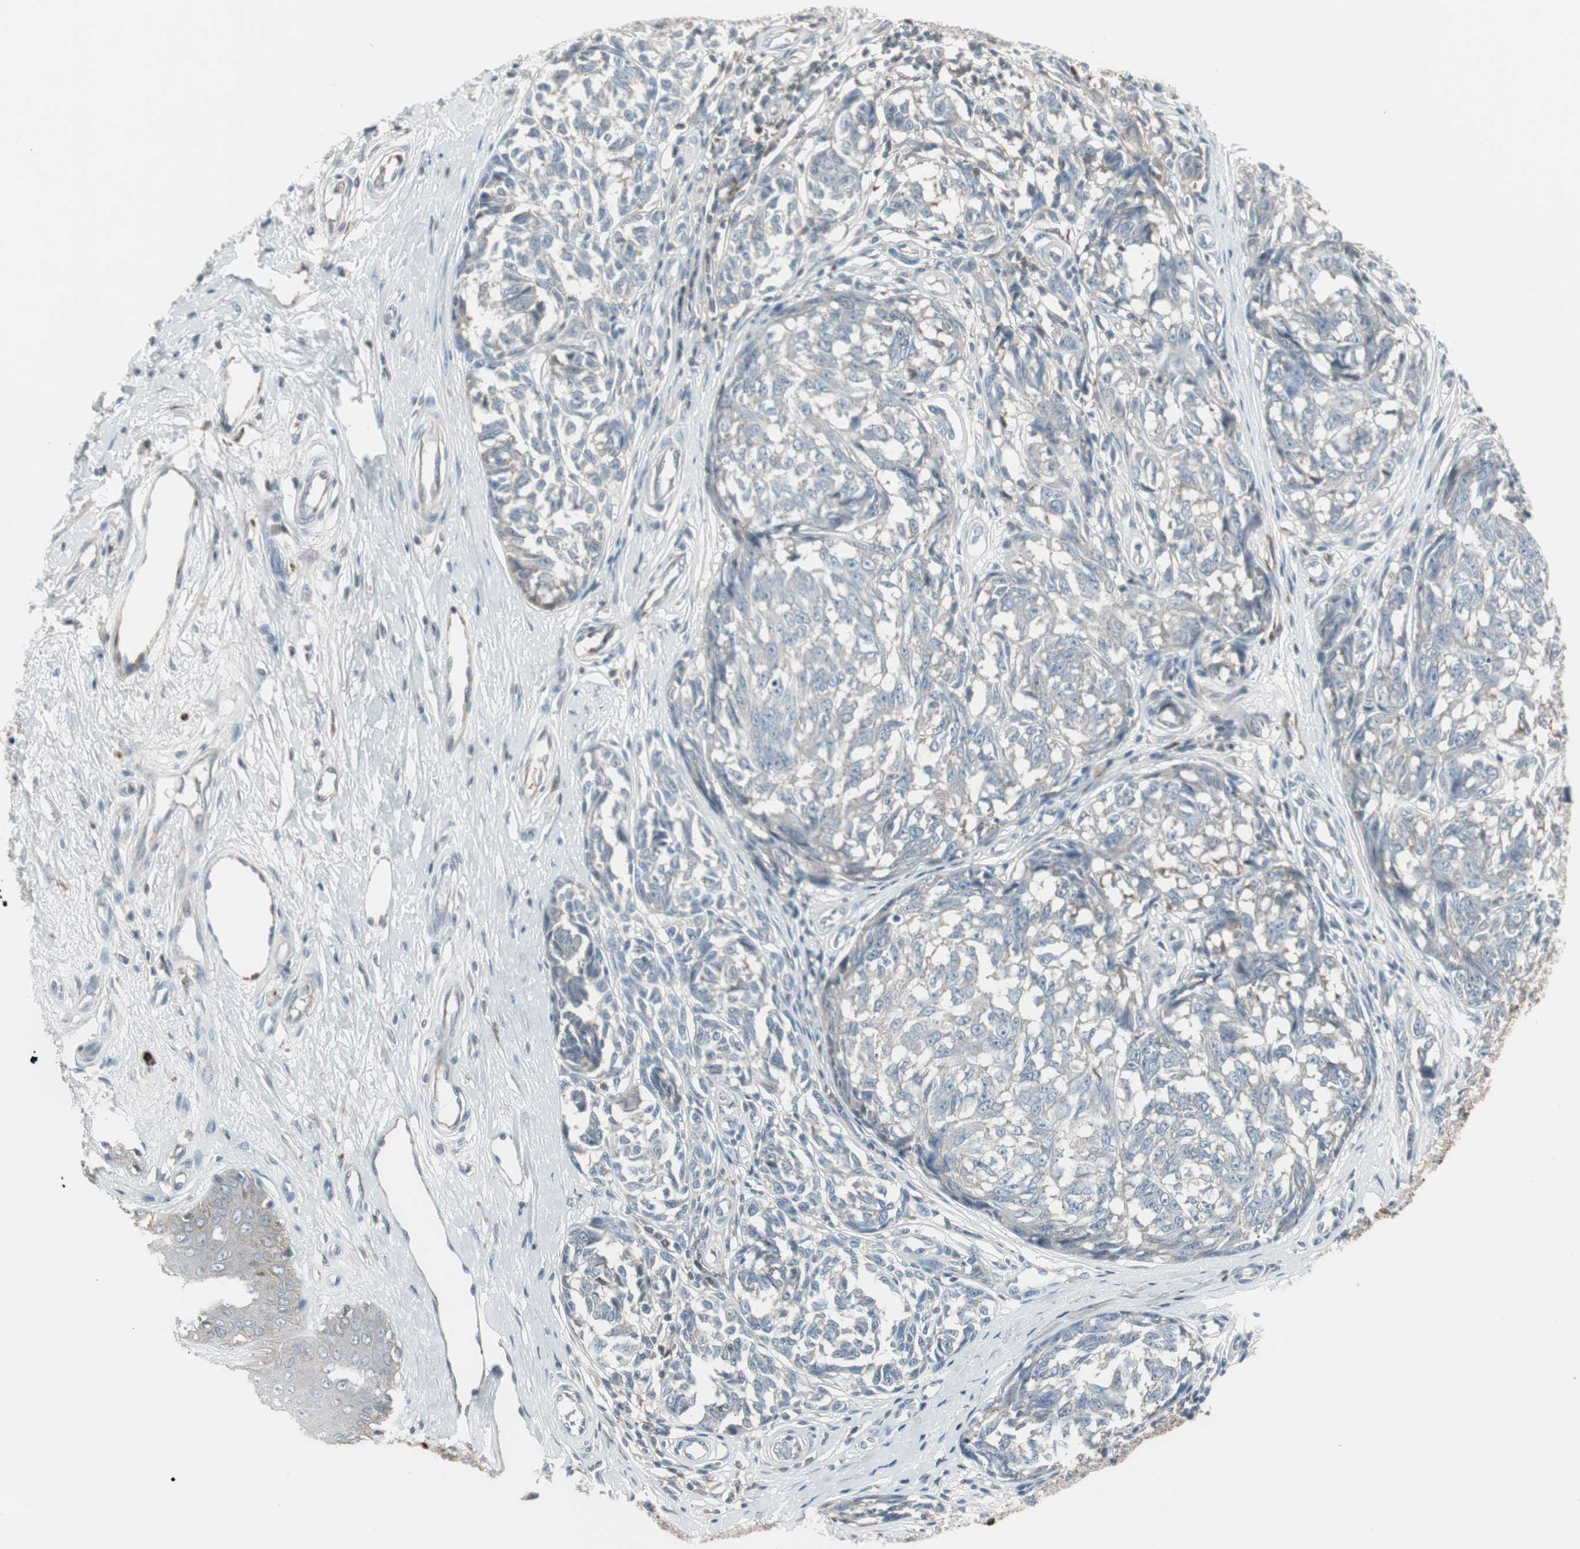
{"staining": {"intensity": "negative", "quantity": "none", "location": "none"}, "tissue": "melanoma", "cell_type": "Tumor cells", "image_type": "cancer", "snomed": [{"axis": "morphology", "description": "Malignant melanoma, NOS"}, {"axis": "topography", "description": "Skin"}], "caption": "Image shows no significant protein expression in tumor cells of melanoma.", "gene": "ZSCAN32", "patient": {"sex": "female", "age": 64}}